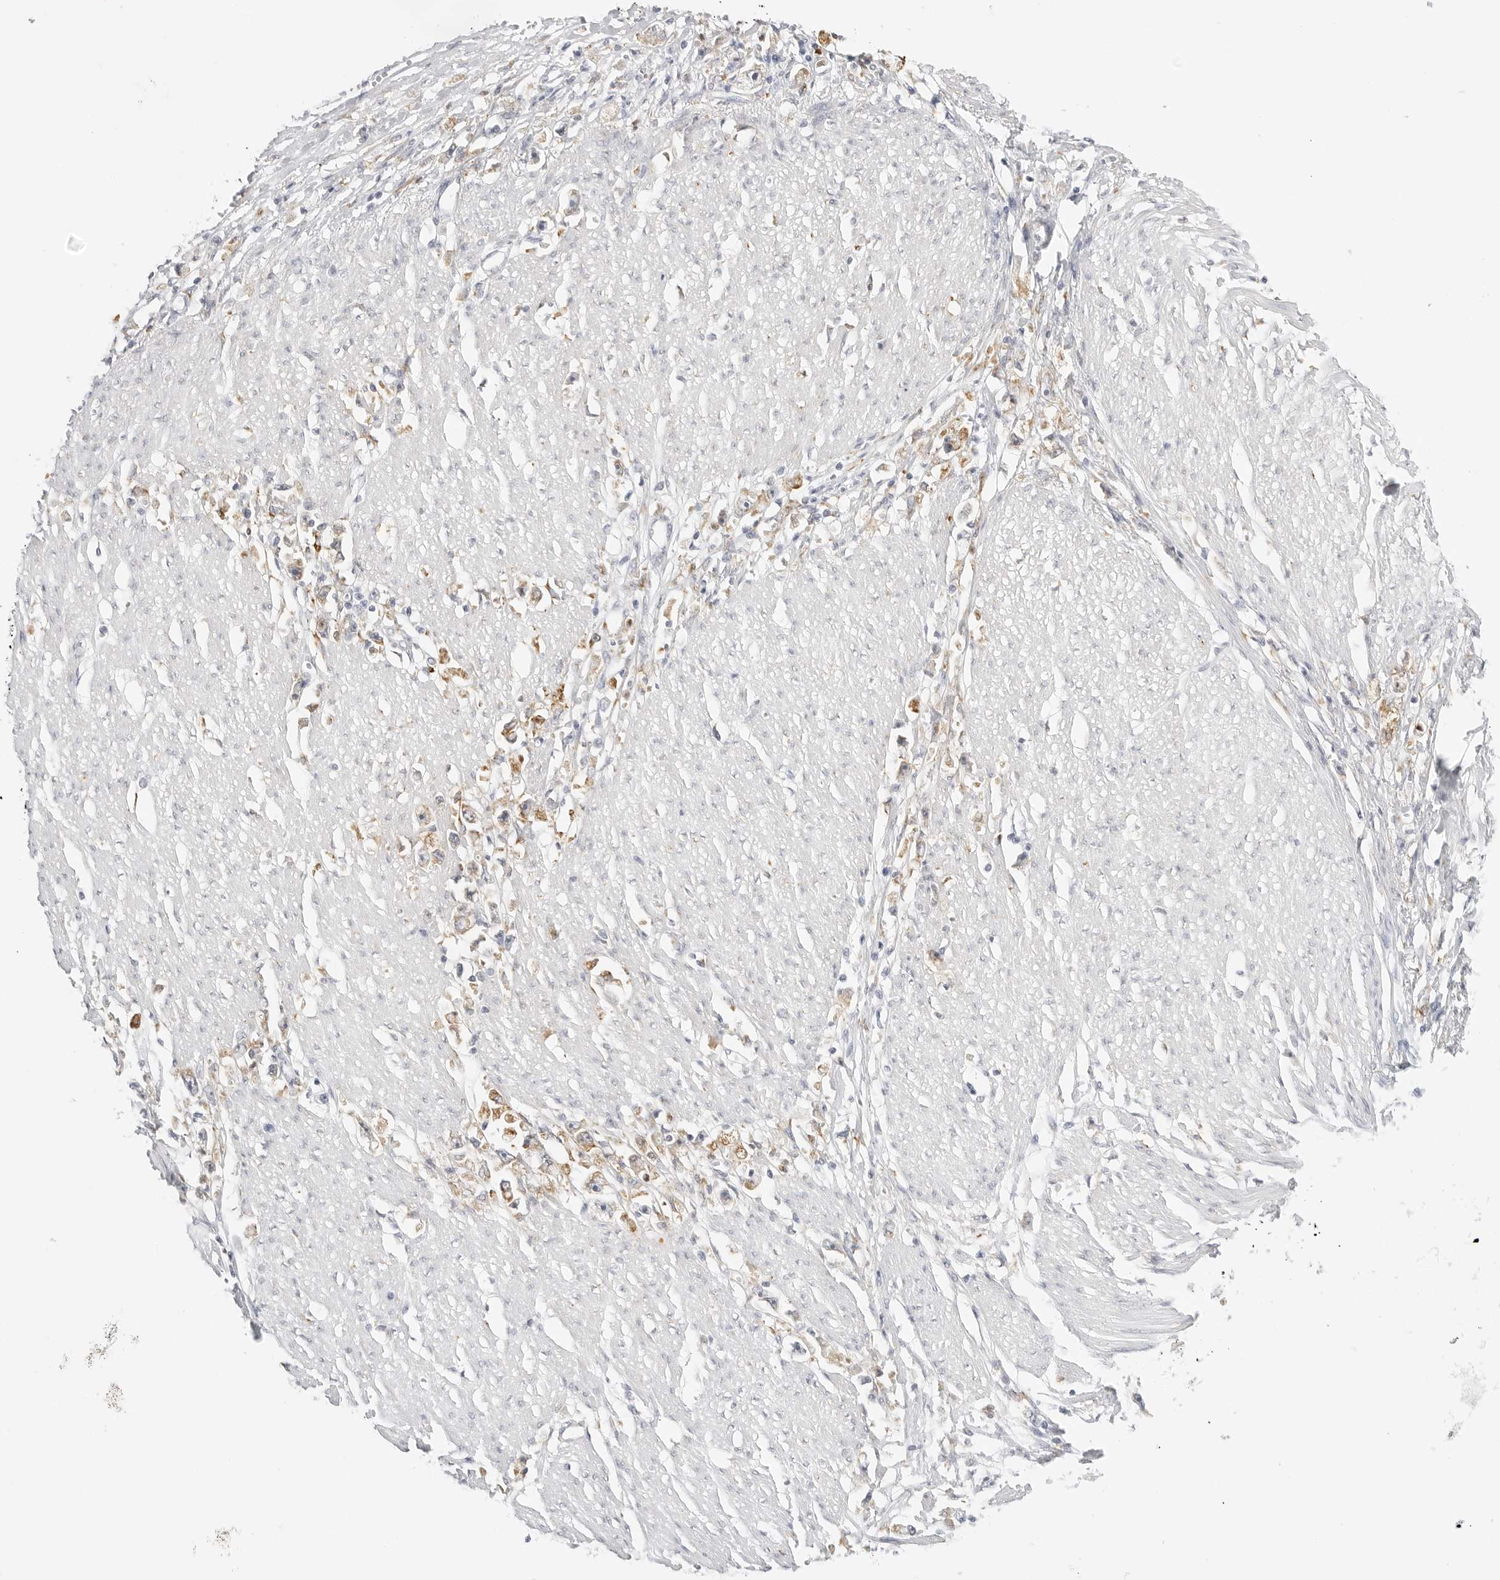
{"staining": {"intensity": "moderate", "quantity": "<25%", "location": "cytoplasmic/membranous"}, "tissue": "stomach cancer", "cell_type": "Tumor cells", "image_type": "cancer", "snomed": [{"axis": "morphology", "description": "Adenocarcinoma, NOS"}, {"axis": "topography", "description": "Stomach"}], "caption": "DAB (3,3'-diaminobenzidine) immunohistochemical staining of human stomach adenocarcinoma displays moderate cytoplasmic/membranous protein staining in approximately <25% of tumor cells.", "gene": "THEM4", "patient": {"sex": "female", "age": 59}}